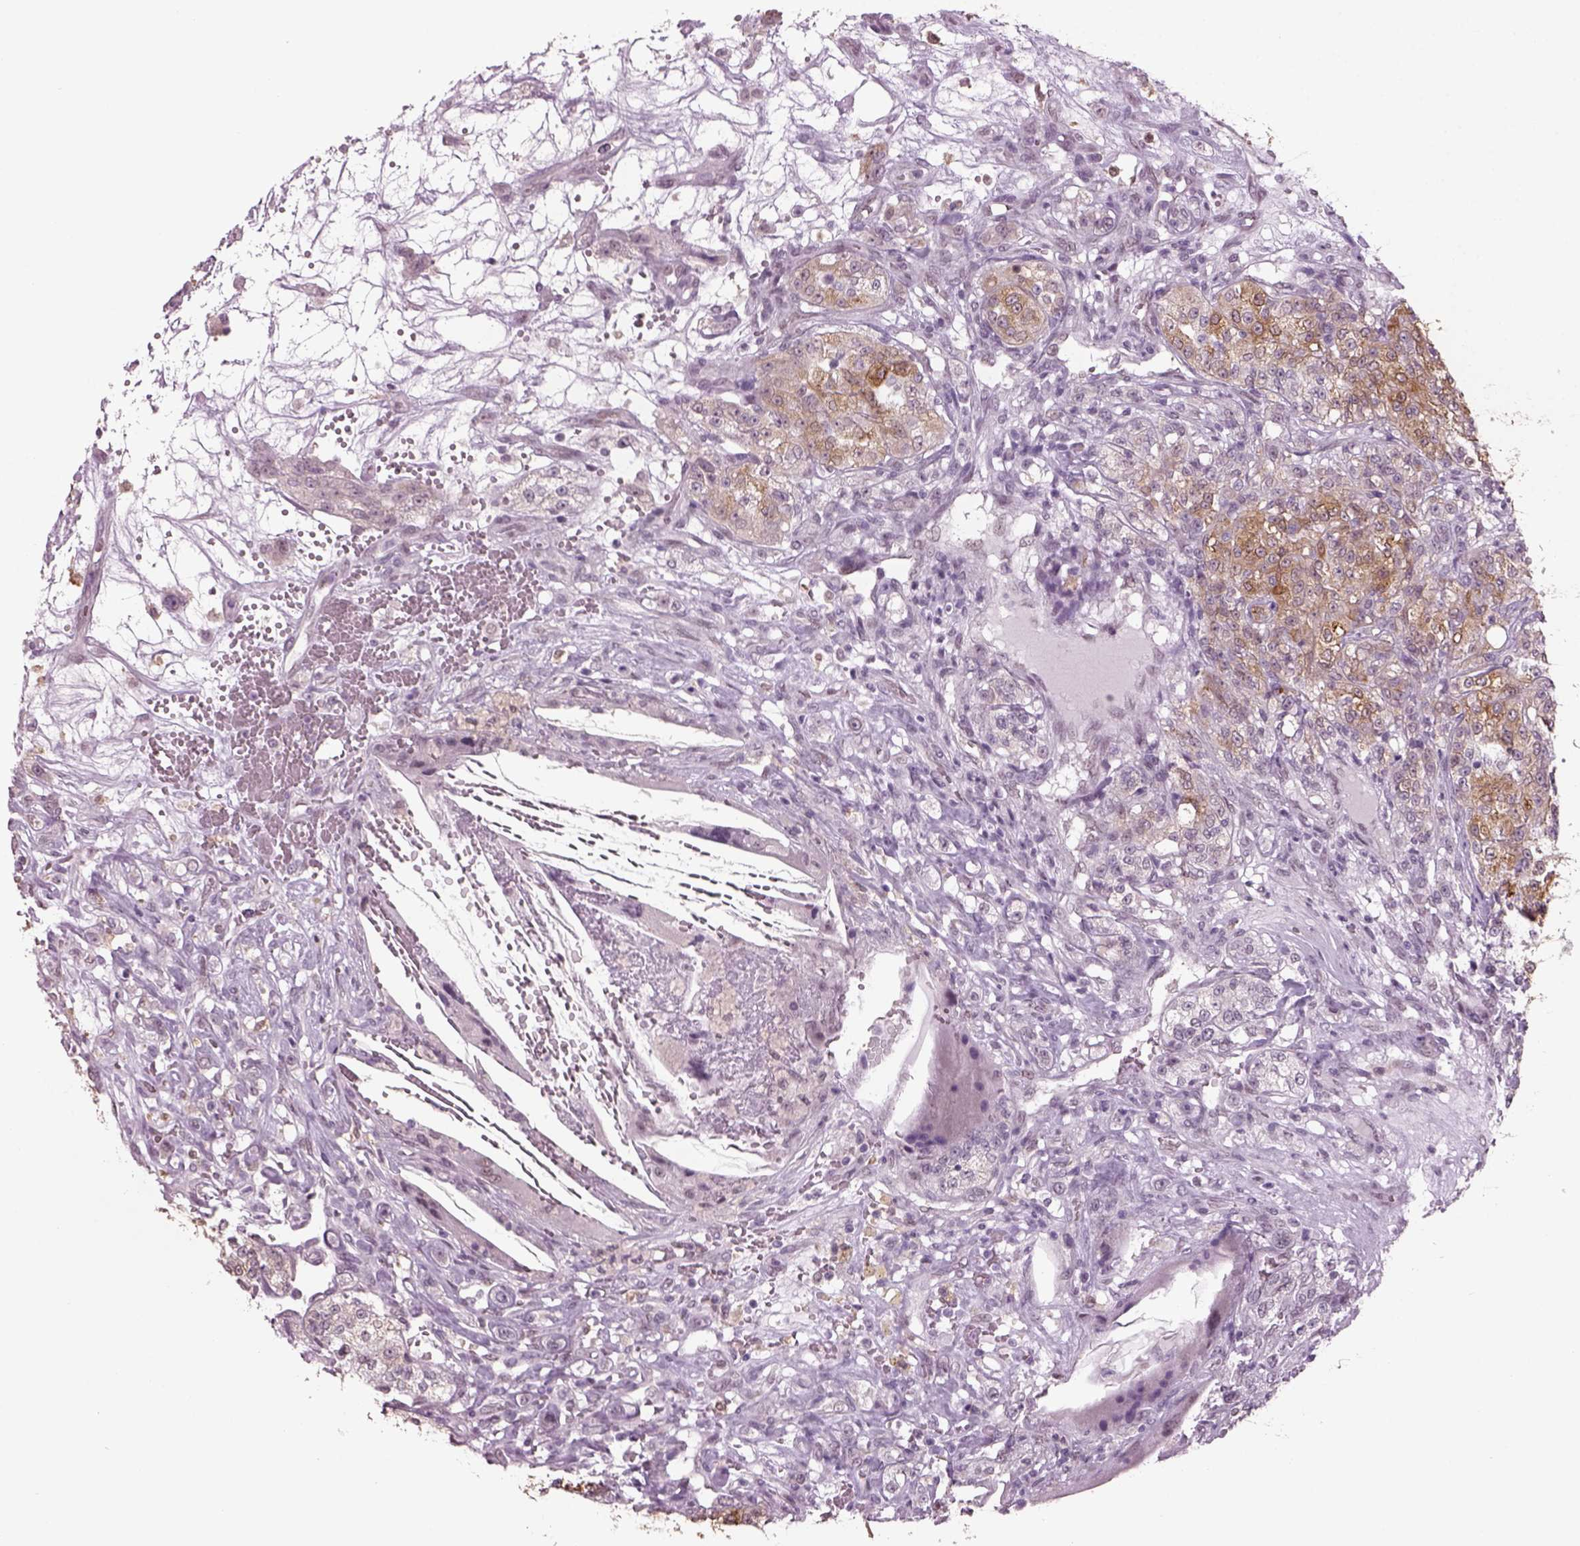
{"staining": {"intensity": "moderate", "quantity": "<25%", "location": "cytoplasmic/membranous"}, "tissue": "renal cancer", "cell_type": "Tumor cells", "image_type": "cancer", "snomed": [{"axis": "morphology", "description": "Adenocarcinoma, NOS"}, {"axis": "topography", "description": "Kidney"}], "caption": "Immunohistochemical staining of adenocarcinoma (renal) shows moderate cytoplasmic/membranous protein staining in about <25% of tumor cells.", "gene": "NAT8", "patient": {"sex": "female", "age": 63}}